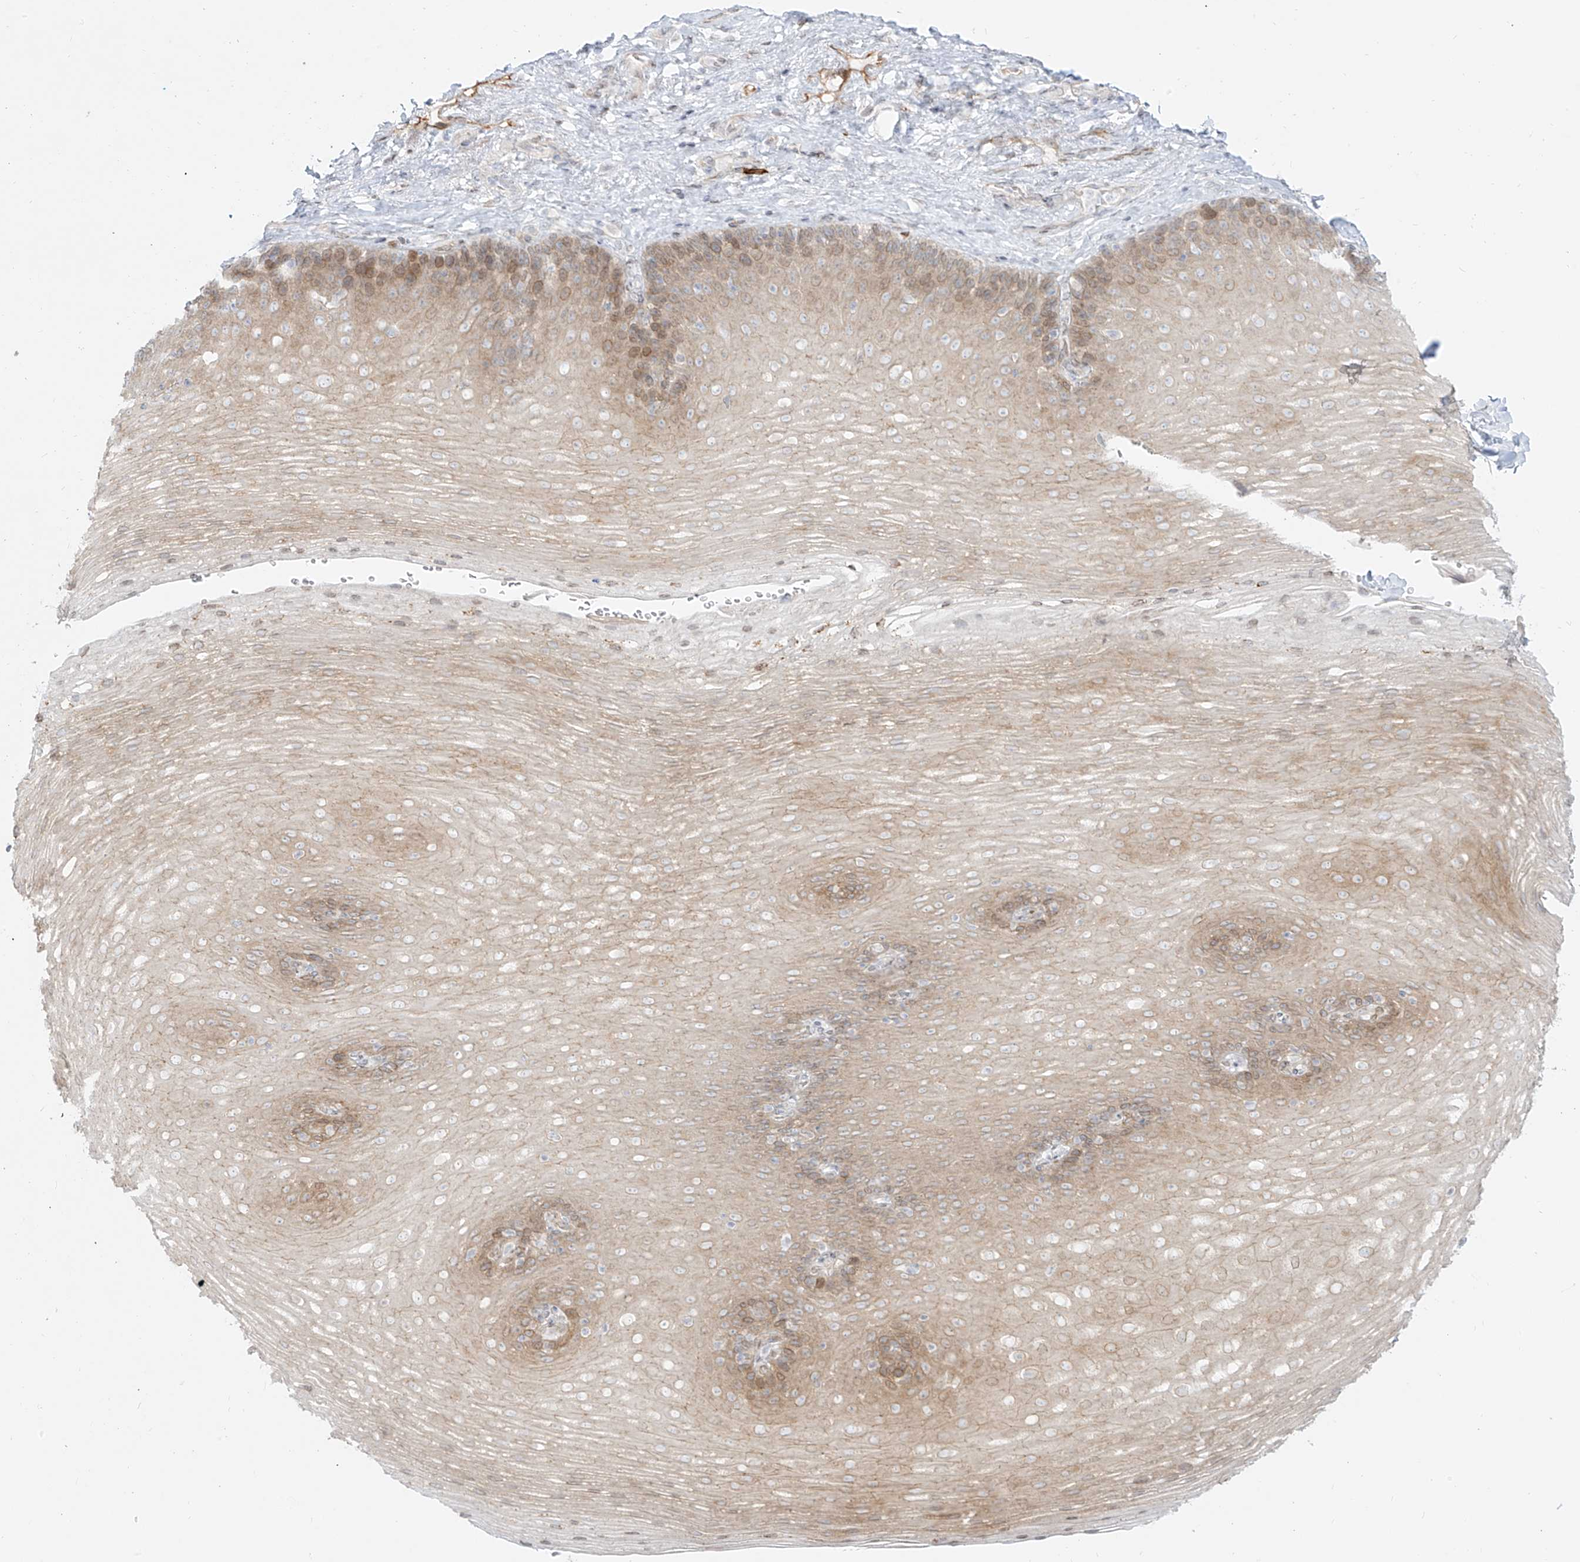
{"staining": {"intensity": "moderate", "quantity": "<25%", "location": "cytoplasmic/membranous,nuclear"}, "tissue": "esophagus", "cell_type": "Squamous epithelial cells", "image_type": "normal", "snomed": [{"axis": "morphology", "description": "Normal tissue, NOS"}, {"axis": "topography", "description": "Esophagus"}], "caption": "The image shows staining of normal esophagus, revealing moderate cytoplasmic/membranous,nuclear protein staining (brown color) within squamous epithelial cells. (DAB = brown stain, brightfield microscopy at high magnification).", "gene": "NHSL1", "patient": {"sex": "female", "age": 66}}